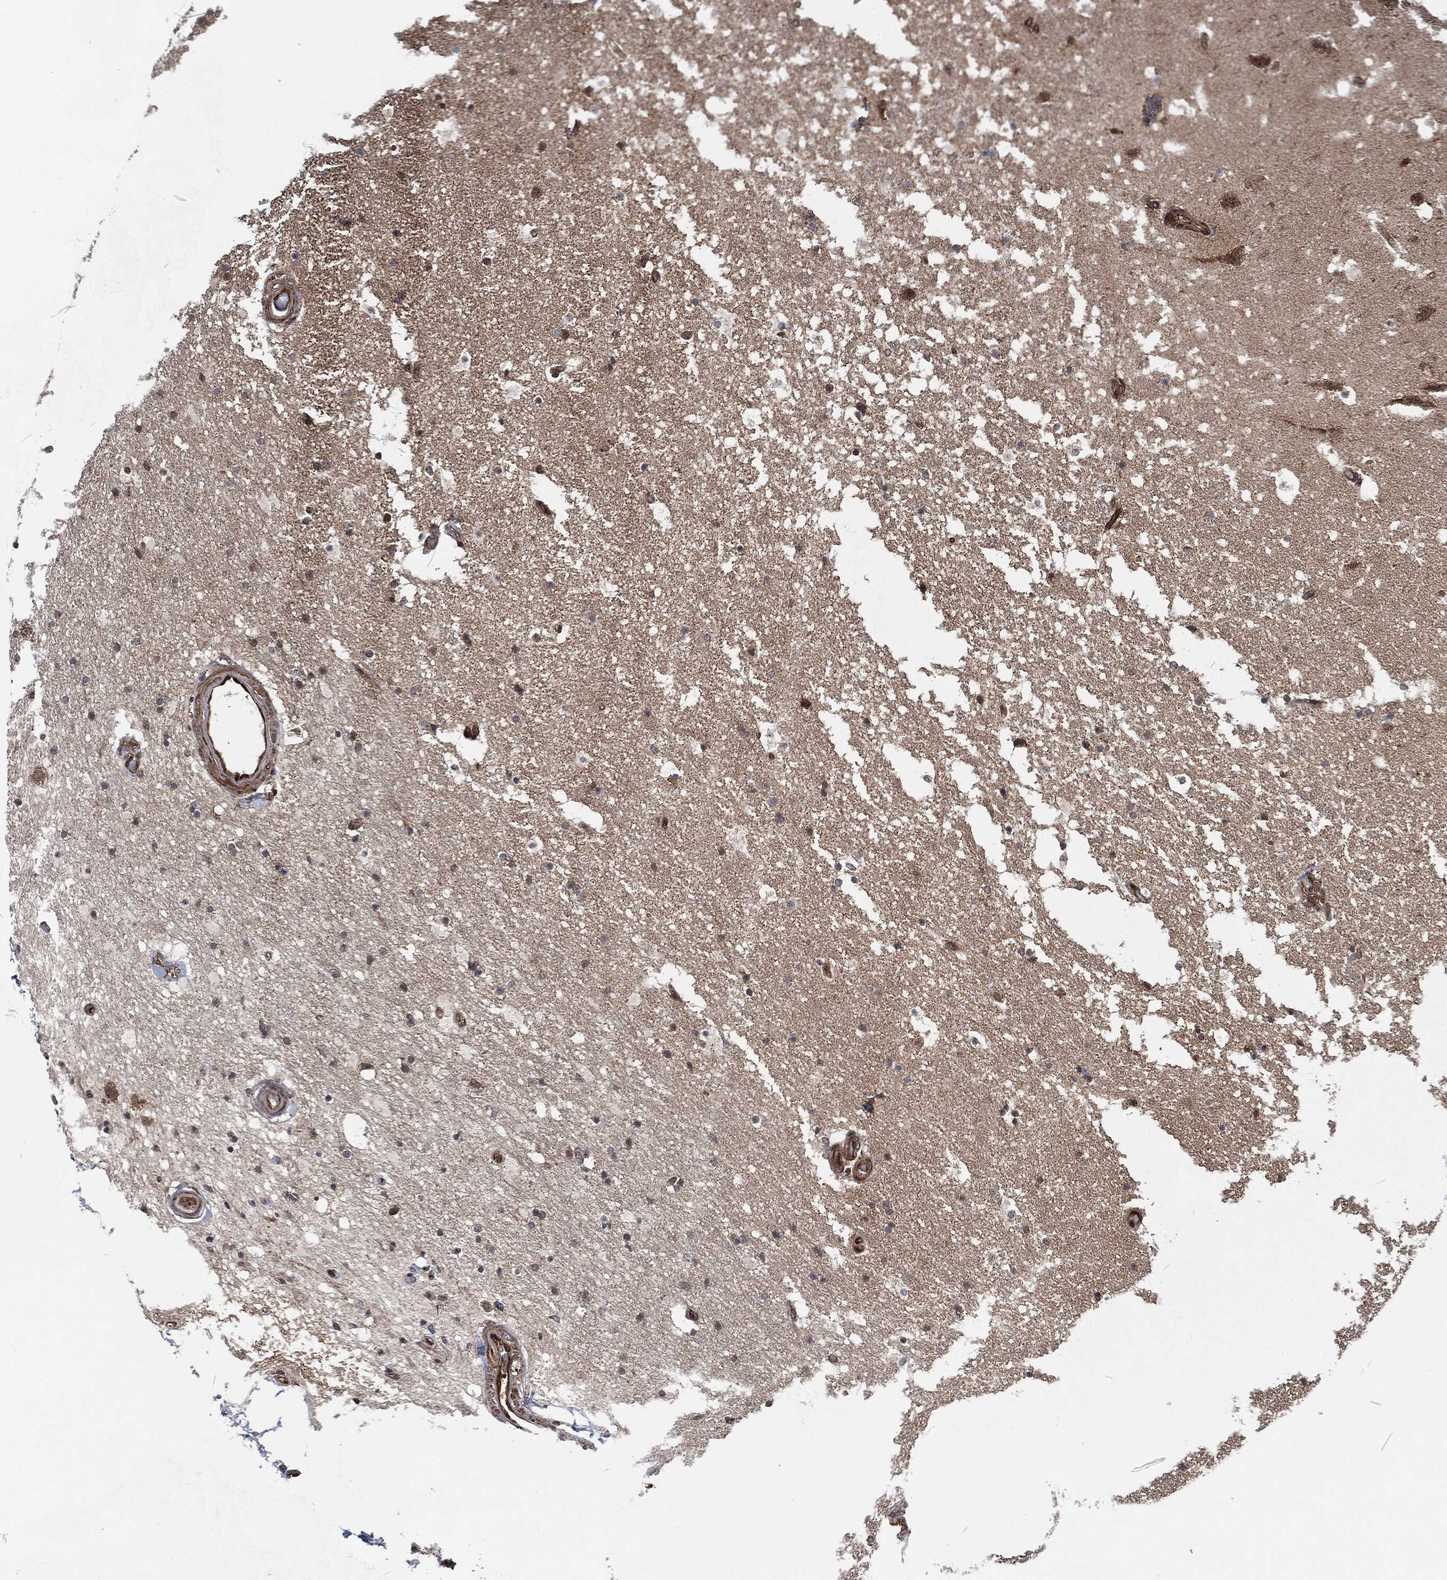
{"staining": {"intensity": "negative", "quantity": "none", "location": "none"}, "tissue": "hippocampus", "cell_type": "Glial cells", "image_type": "normal", "snomed": [{"axis": "morphology", "description": "Normal tissue, NOS"}, {"axis": "topography", "description": "Hippocampus"}], "caption": "Glial cells show no significant protein positivity in unremarkable hippocampus.", "gene": "CMPK2", "patient": {"sex": "male", "age": 51}}